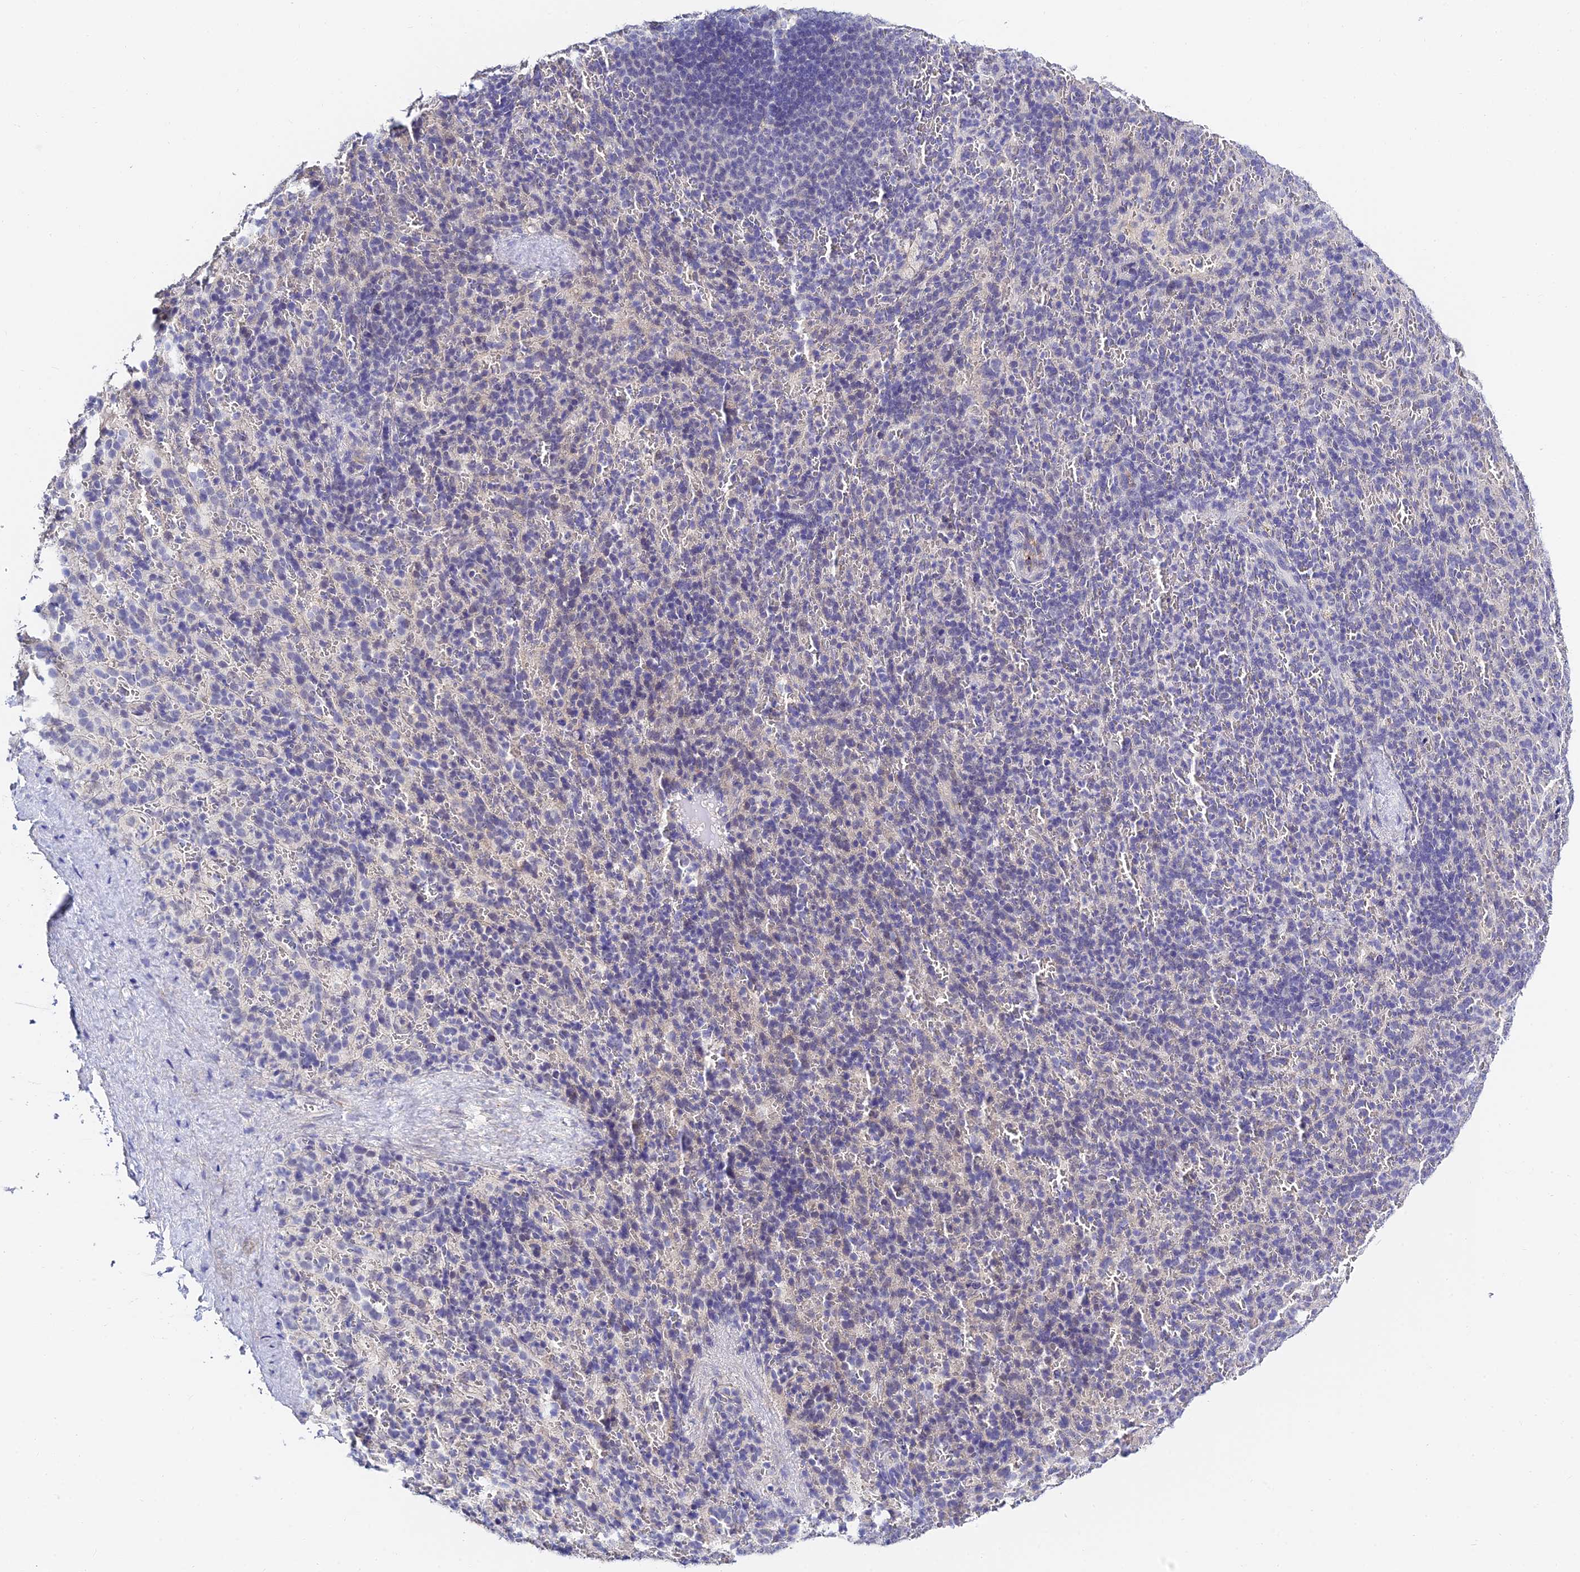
{"staining": {"intensity": "negative", "quantity": "none", "location": "none"}, "tissue": "spleen", "cell_type": "Cells in red pulp", "image_type": "normal", "snomed": [{"axis": "morphology", "description": "Normal tissue, NOS"}, {"axis": "topography", "description": "Spleen"}], "caption": "DAB (3,3'-diaminobenzidine) immunohistochemical staining of unremarkable human spleen demonstrates no significant positivity in cells in red pulp.", "gene": "HOXB1", "patient": {"sex": "female", "age": 21}}